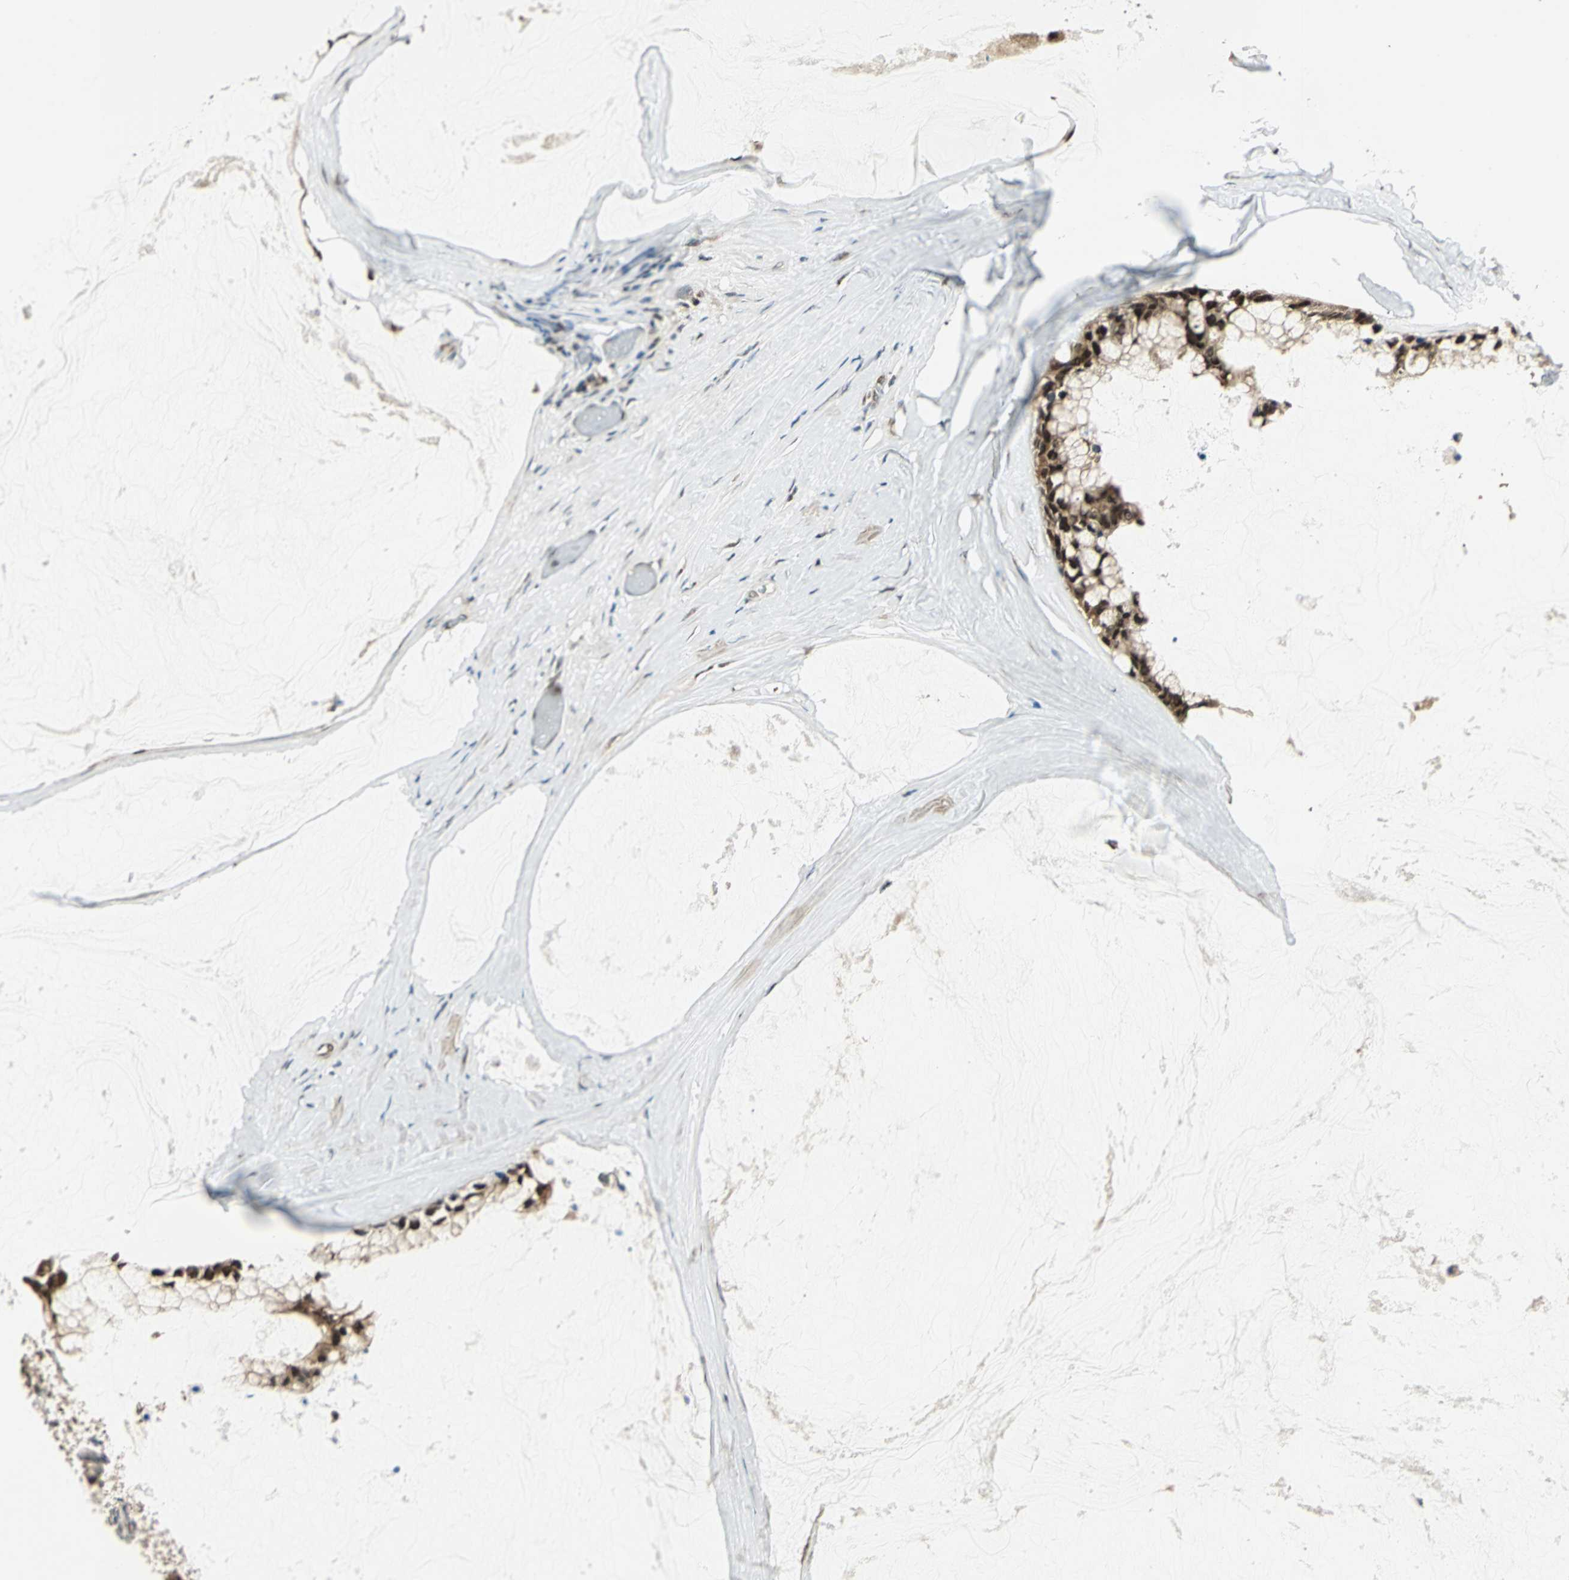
{"staining": {"intensity": "moderate", "quantity": ">75%", "location": "cytoplasmic/membranous,nuclear"}, "tissue": "ovarian cancer", "cell_type": "Tumor cells", "image_type": "cancer", "snomed": [{"axis": "morphology", "description": "Cystadenocarcinoma, mucinous, NOS"}, {"axis": "topography", "description": "Ovary"}], "caption": "A micrograph of human mucinous cystadenocarcinoma (ovarian) stained for a protein demonstrates moderate cytoplasmic/membranous and nuclear brown staining in tumor cells.", "gene": "PSMC3", "patient": {"sex": "female", "age": 39}}